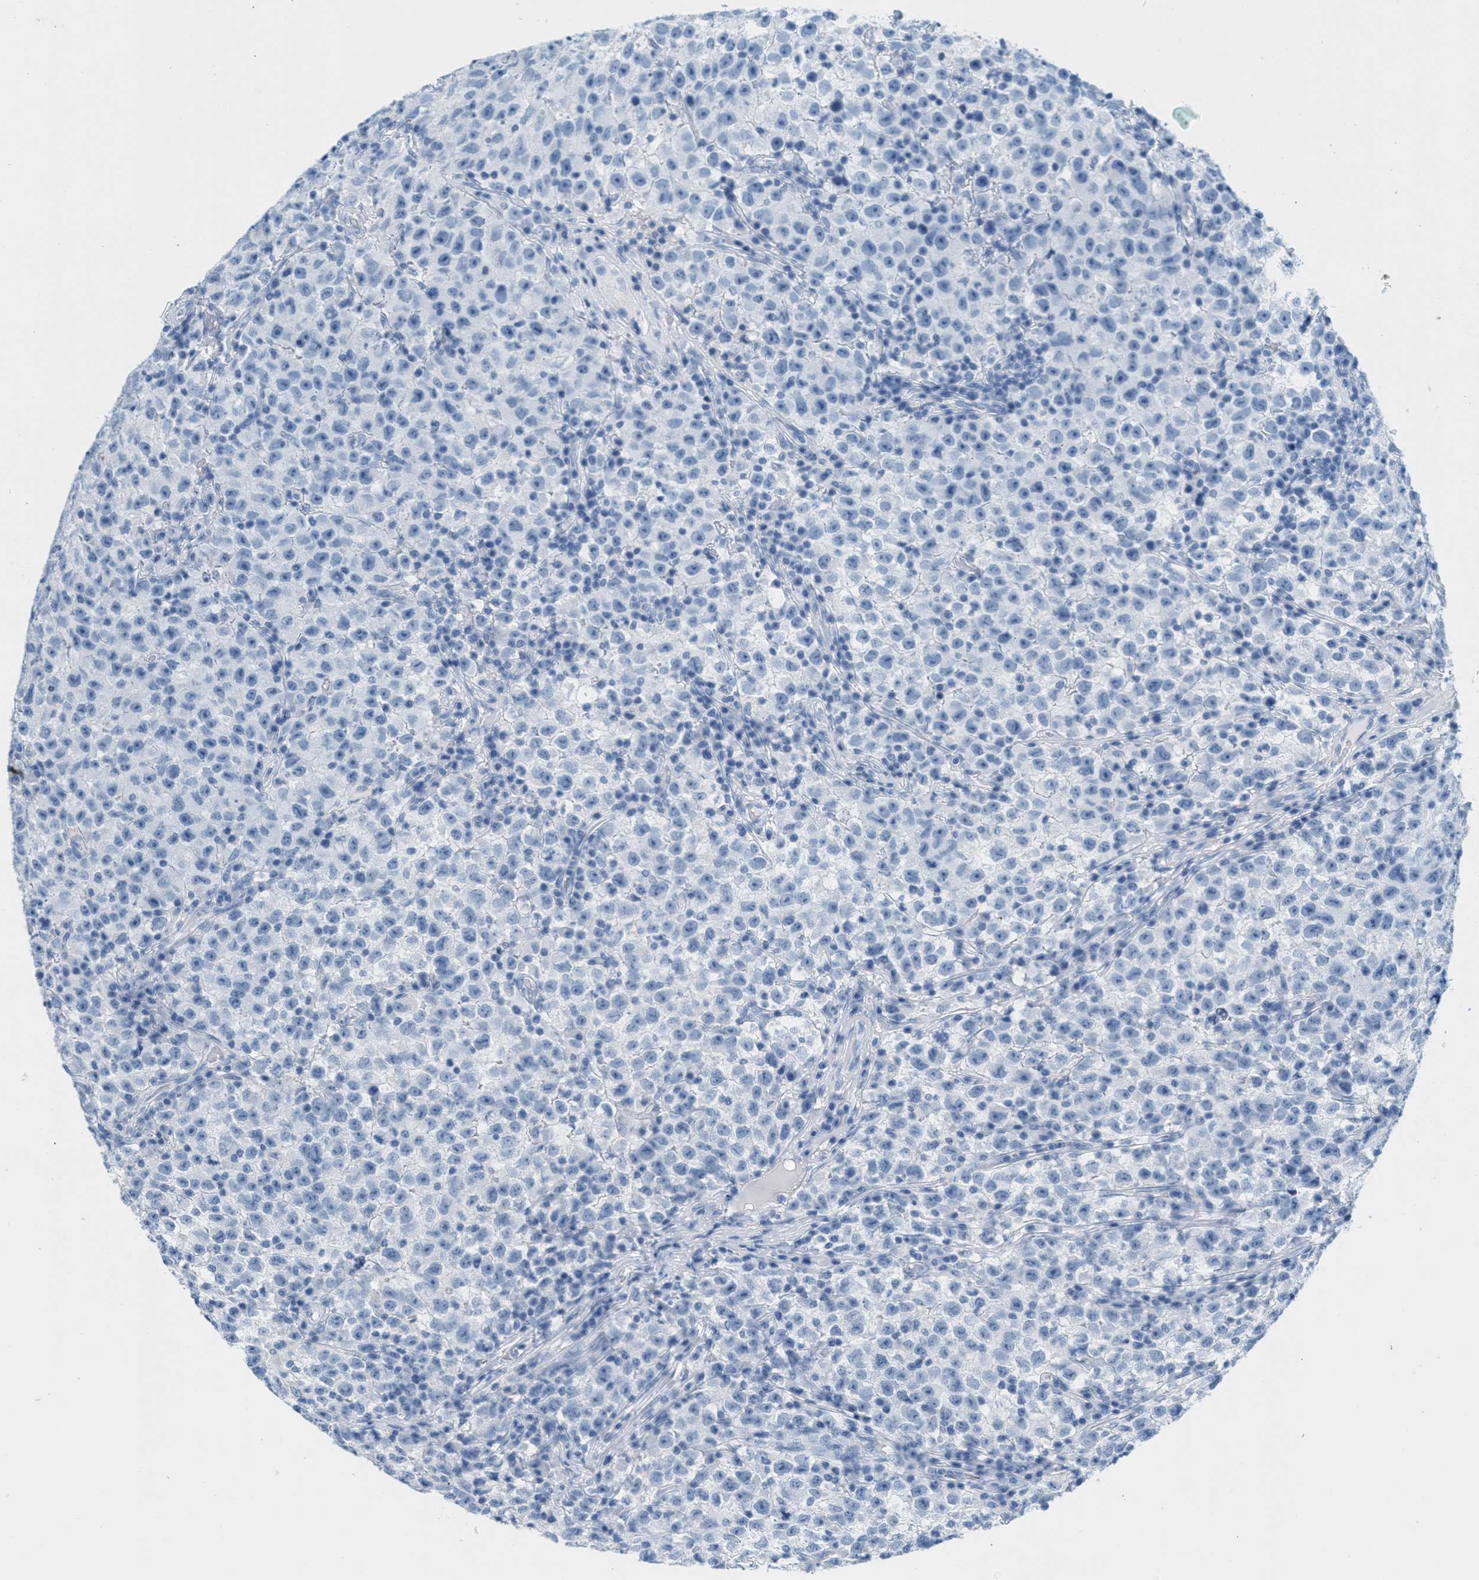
{"staining": {"intensity": "negative", "quantity": "none", "location": "none"}, "tissue": "testis cancer", "cell_type": "Tumor cells", "image_type": "cancer", "snomed": [{"axis": "morphology", "description": "Seminoma, NOS"}, {"axis": "topography", "description": "Testis"}], "caption": "This is an immunohistochemistry image of testis cancer (seminoma). There is no staining in tumor cells.", "gene": "GPM6A", "patient": {"sex": "male", "age": 22}}